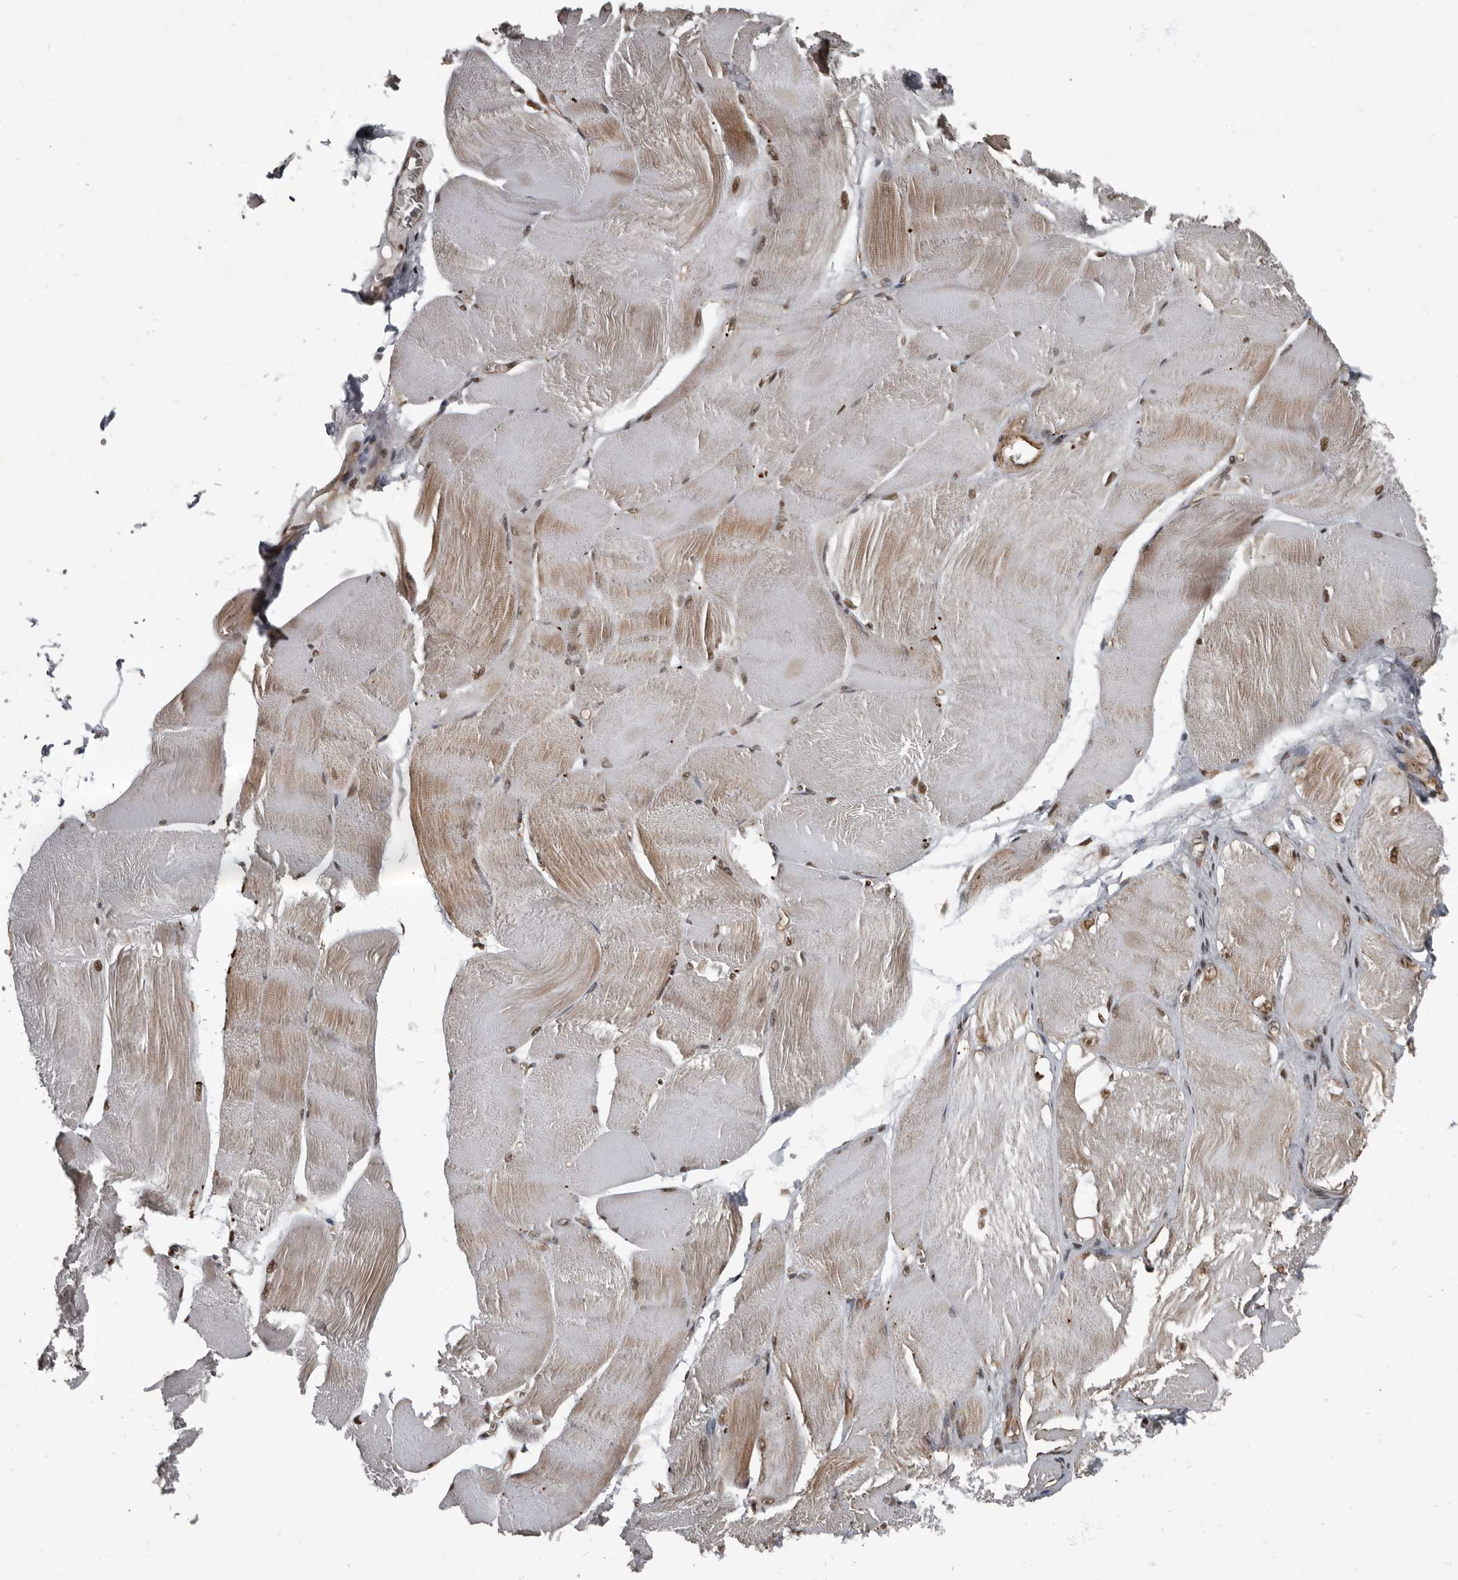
{"staining": {"intensity": "moderate", "quantity": "25%-75%", "location": "cytoplasmic/membranous,nuclear"}, "tissue": "skeletal muscle", "cell_type": "Myocytes", "image_type": "normal", "snomed": [{"axis": "morphology", "description": "Normal tissue, NOS"}, {"axis": "morphology", "description": "Basal cell carcinoma"}, {"axis": "topography", "description": "Skeletal muscle"}], "caption": "High-magnification brightfield microscopy of benign skeletal muscle stained with DAB (brown) and counterstained with hematoxylin (blue). myocytes exhibit moderate cytoplasmic/membranous,nuclear positivity is appreciated in about25%-75% of cells. Using DAB (brown) and hematoxylin (blue) stains, captured at high magnification using brightfield microscopy.", "gene": "CHD1L", "patient": {"sex": "female", "age": 64}}